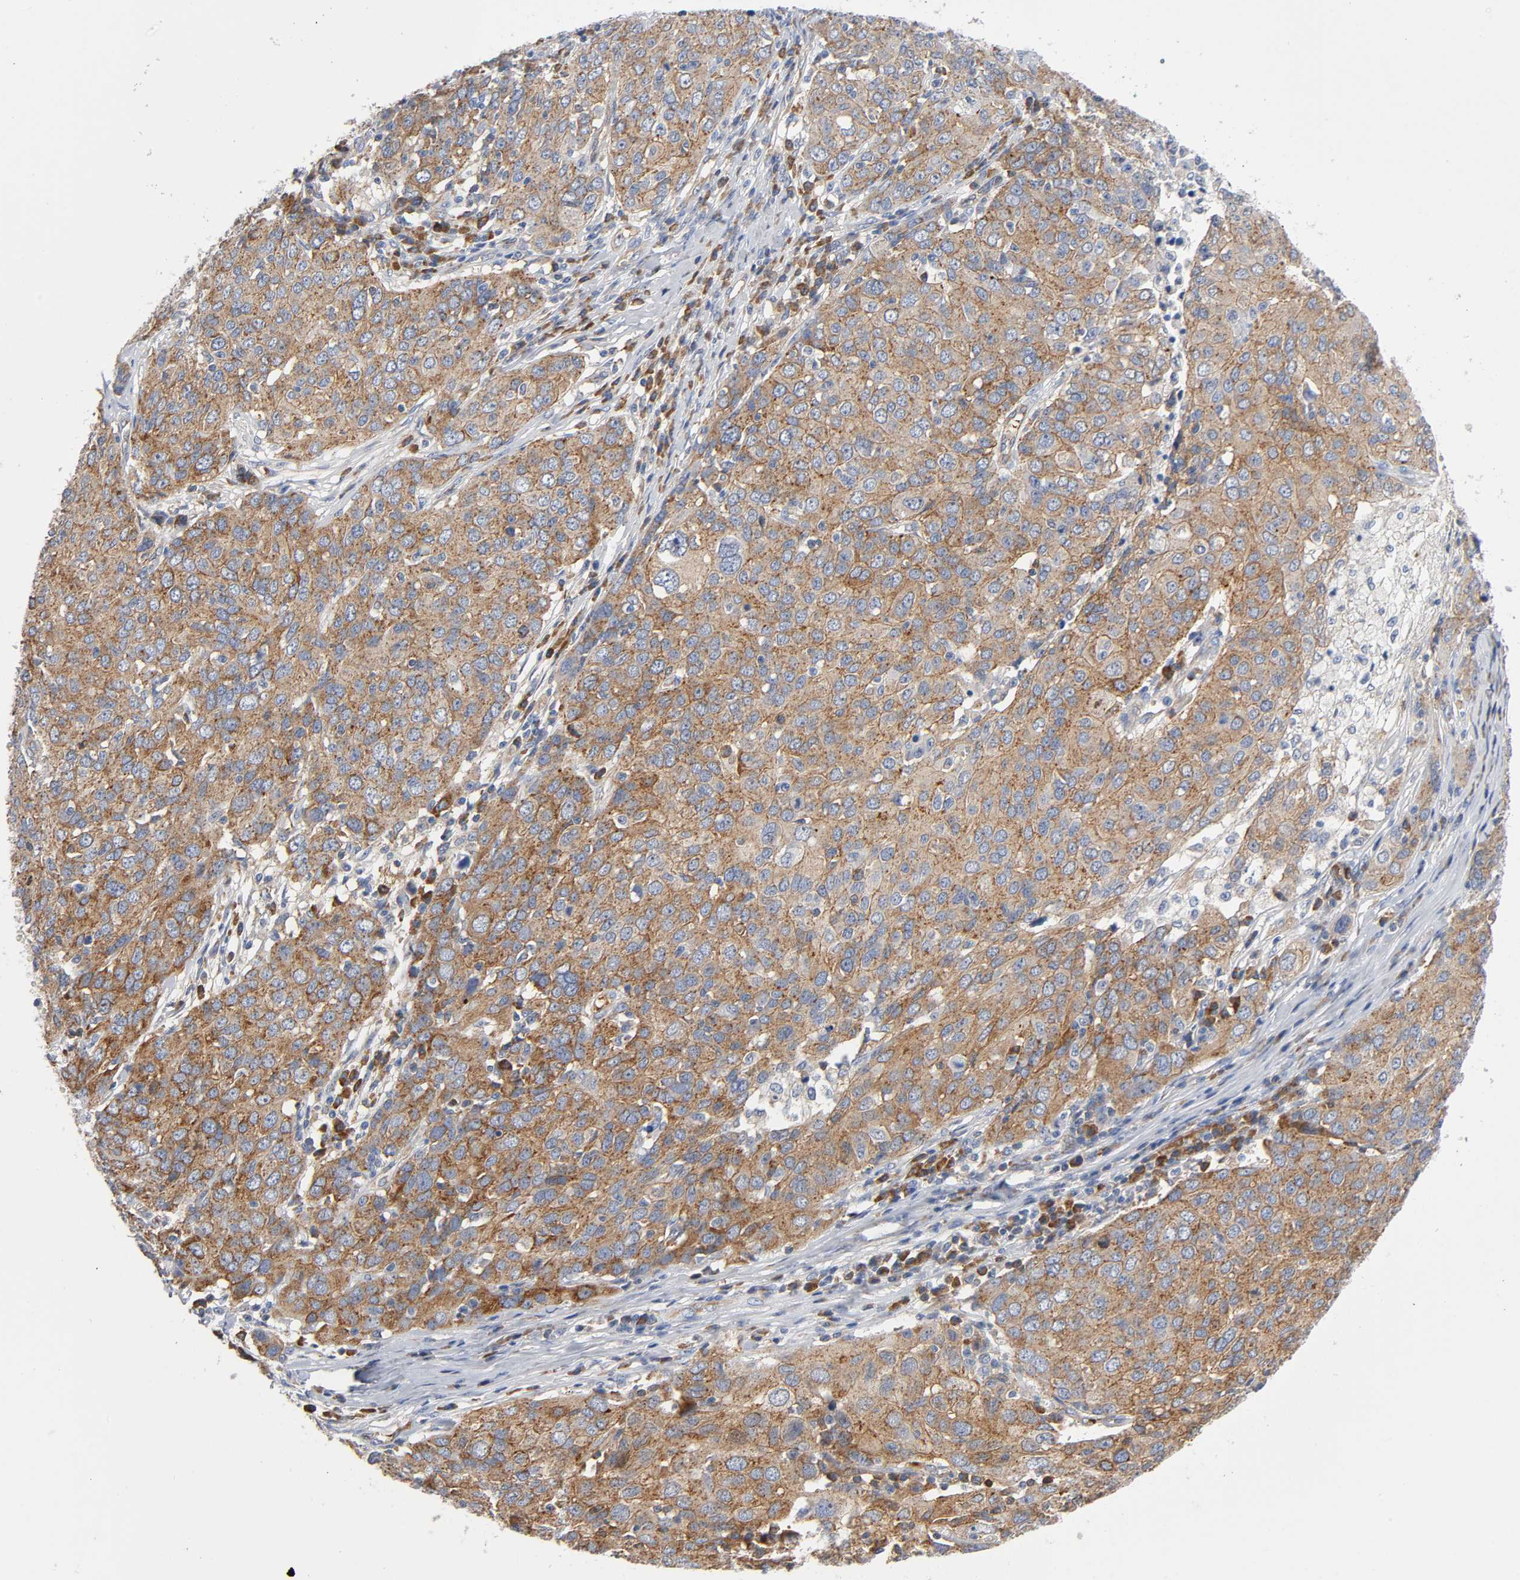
{"staining": {"intensity": "moderate", "quantity": ">75%", "location": "cytoplasmic/membranous"}, "tissue": "ovarian cancer", "cell_type": "Tumor cells", "image_type": "cancer", "snomed": [{"axis": "morphology", "description": "Carcinoma, endometroid"}, {"axis": "topography", "description": "Ovary"}], "caption": "Protein expression analysis of ovarian cancer displays moderate cytoplasmic/membranous staining in about >75% of tumor cells.", "gene": "CD2AP", "patient": {"sex": "female", "age": 50}}